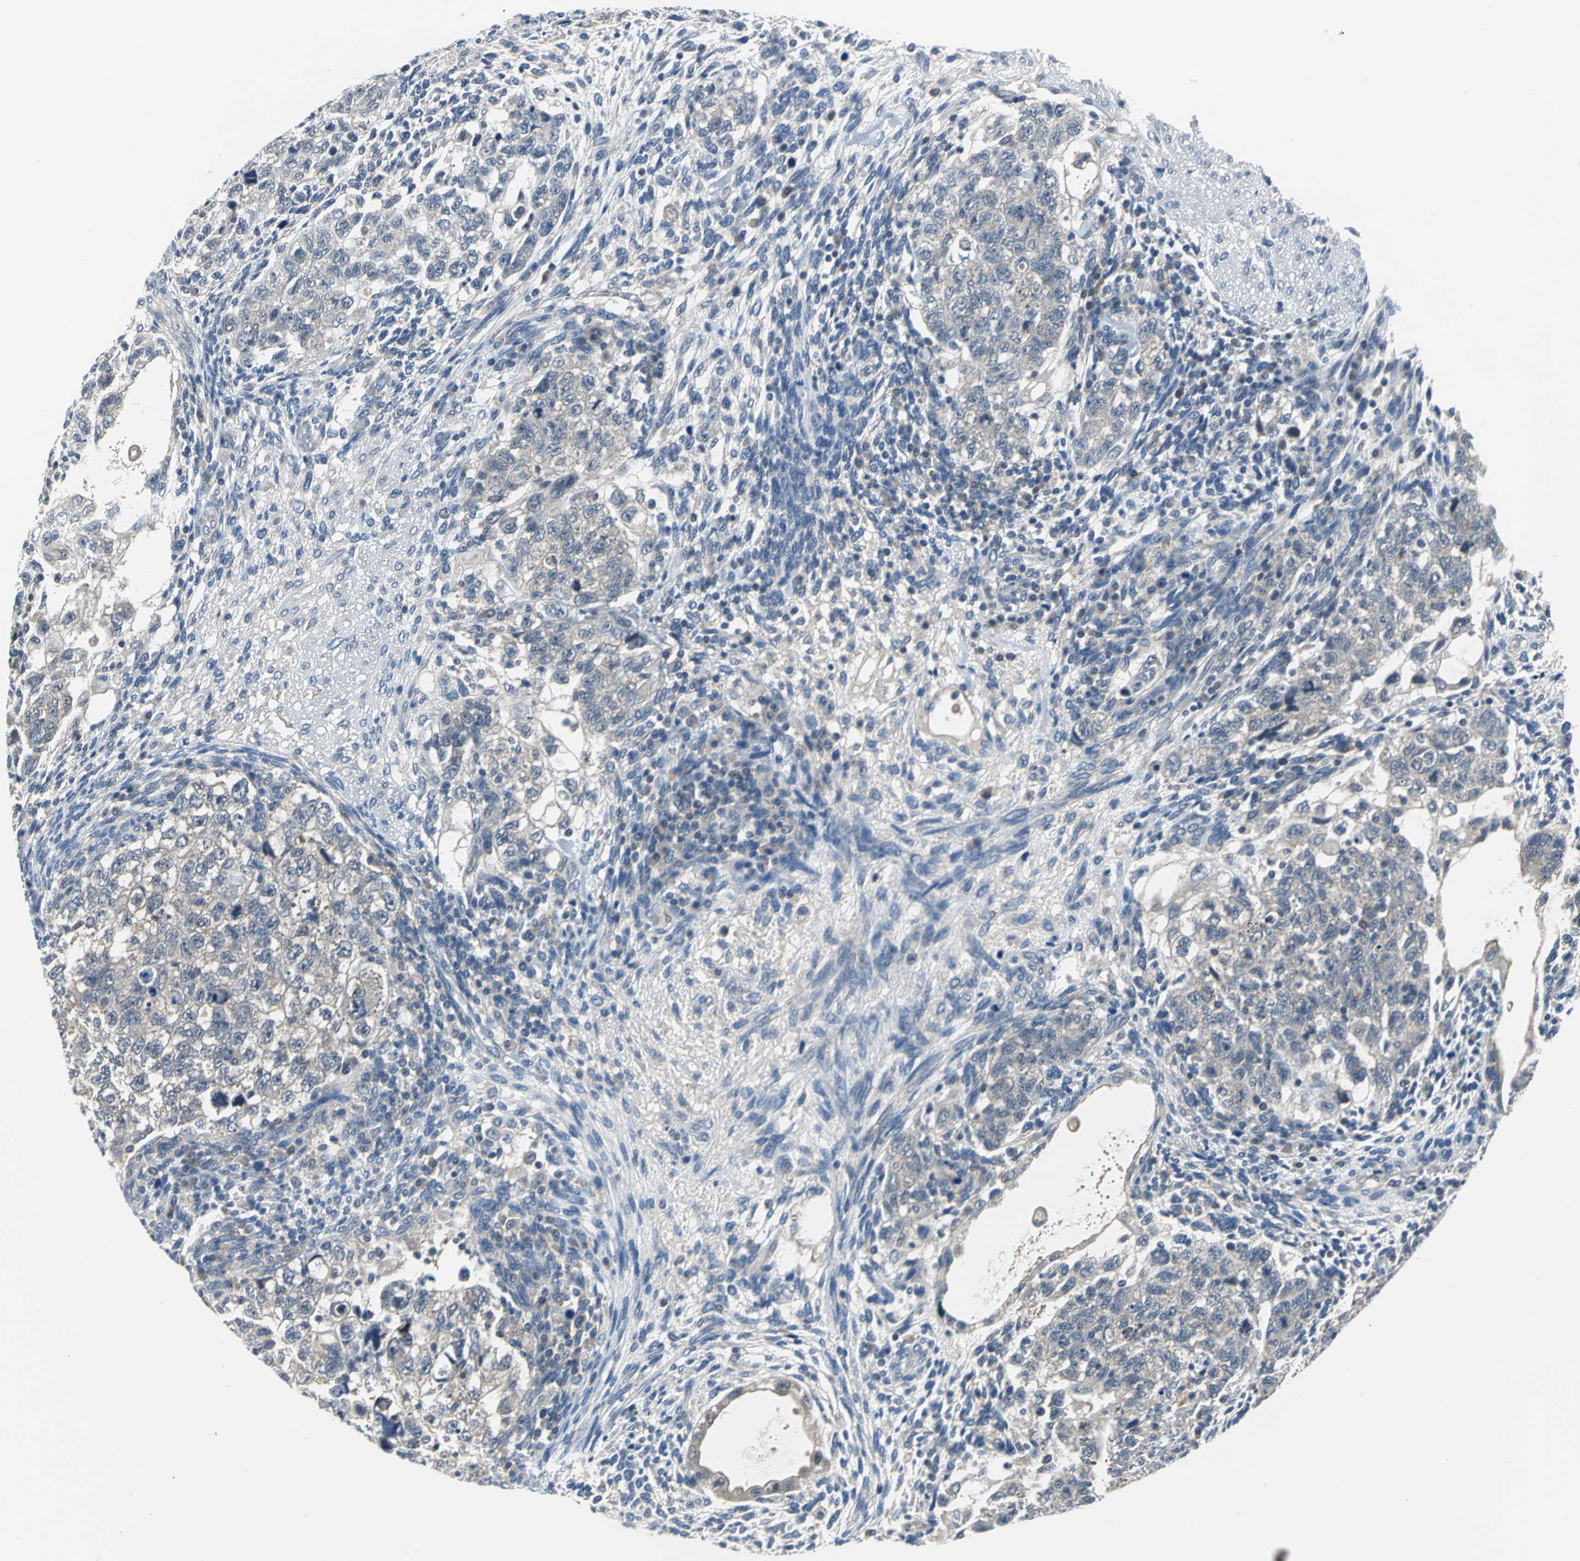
{"staining": {"intensity": "weak", "quantity": "25%-75%", "location": "cytoplasmic/membranous"}, "tissue": "testis cancer", "cell_type": "Tumor cells", "image_type": "cancer", "snomed": [{"axis": "morphology", "description": "Normal tissue, NOS"}, {"axis": "morphology", "description": "Carcinoma, Embryonal, NOS"}, {"axis": "topography", "description": "Testis"}], "caption": "Tumor cells exhibit weak cytoplasmic/membranous staining in about 25%-75% of cells in embryonal carcinoma (testis).", "gene": "ZNF415", "patient": {"sex": "male", "age": 36}}